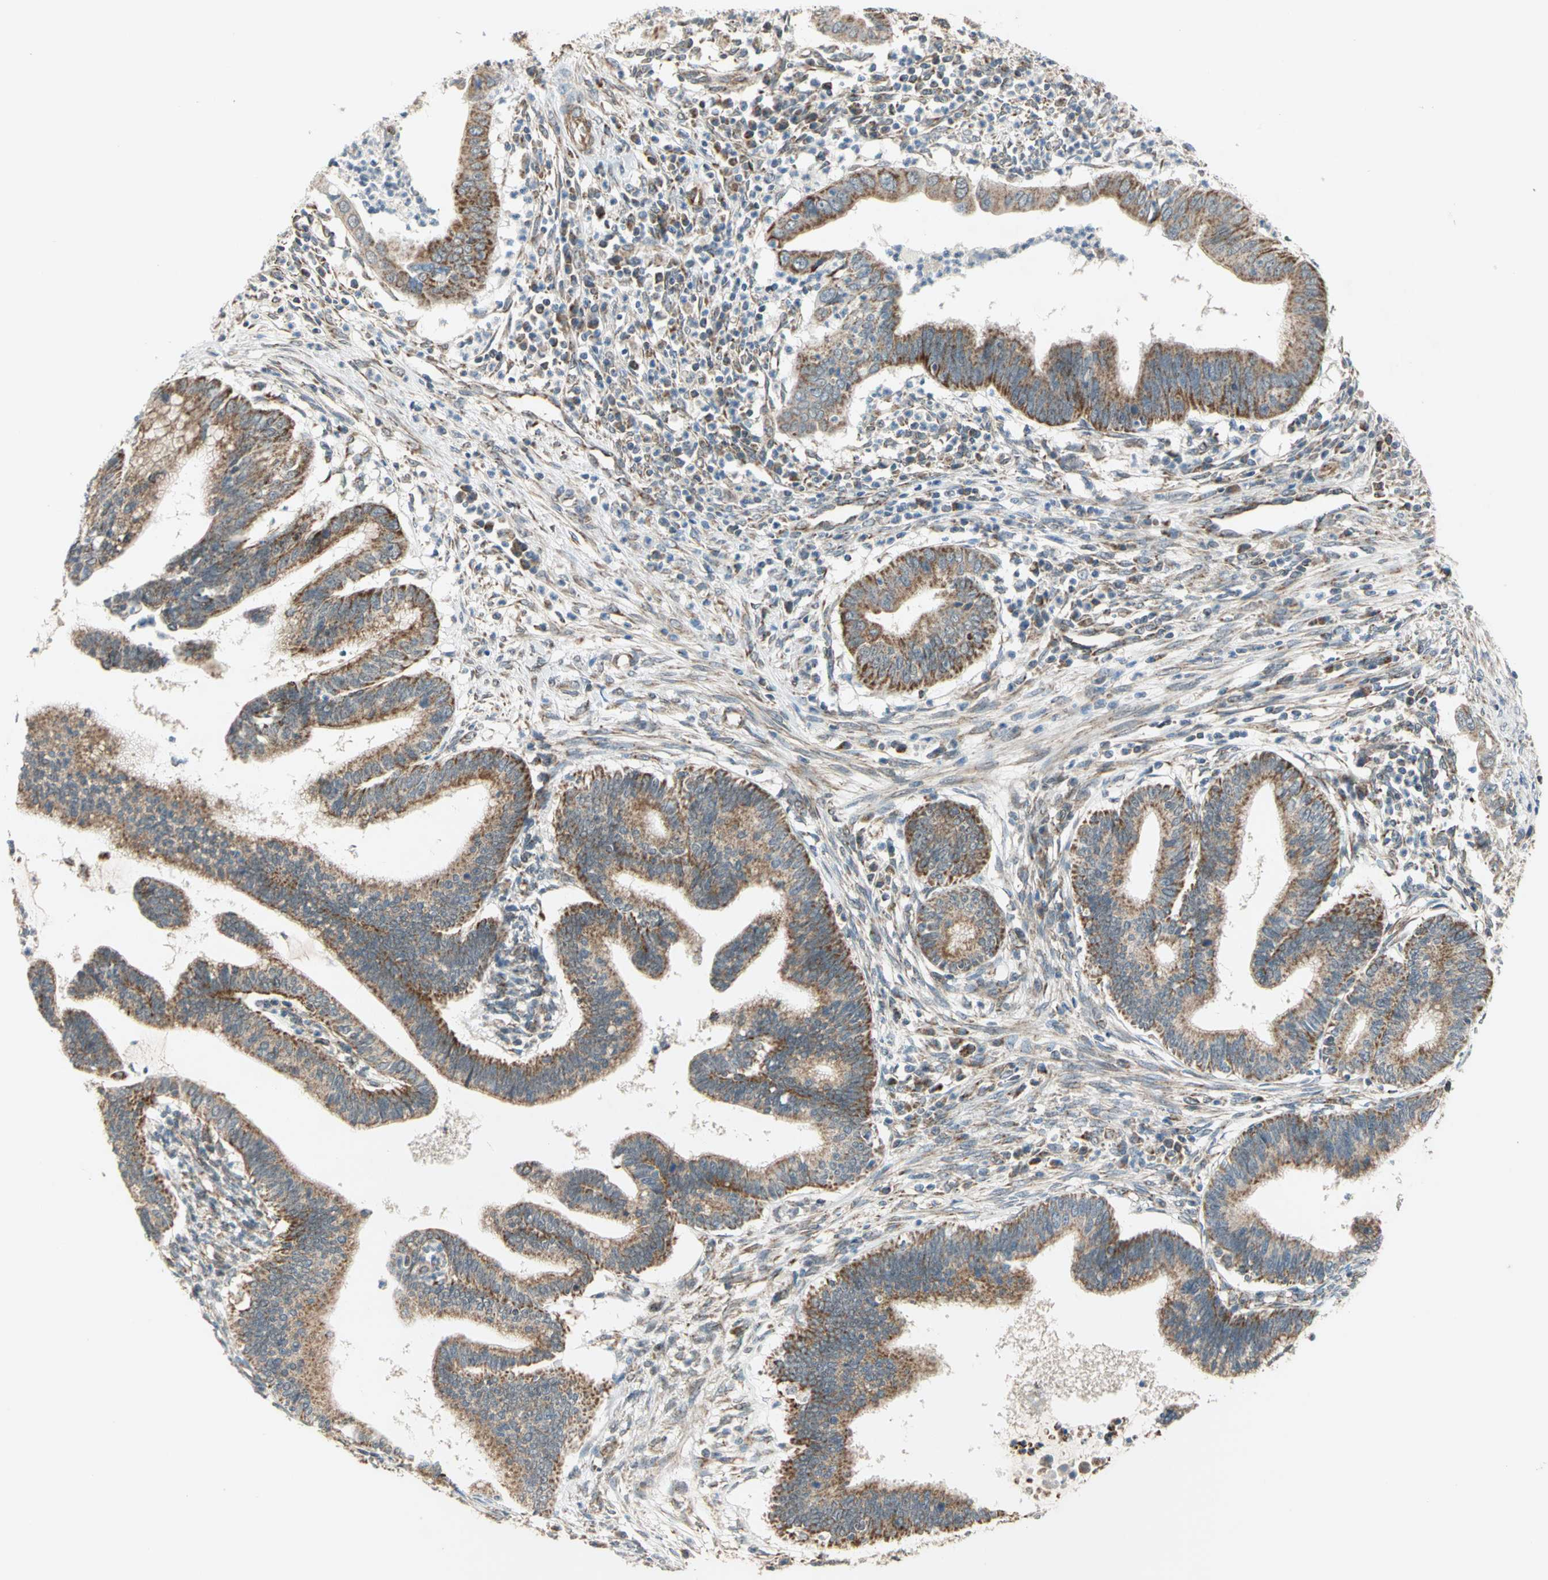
{"staining": {"intensity": "moderate", "quantity": ">75%", "location": "cytoplasmic/membranous"}, "tissue": "cervical cancer", "cell_type": "Tumor cells", "image_type": "cancer", "snomed": [{"axis": "morphology", "description": "Adenocarcinoma, NOS"}, {"axis": "topography", "description": "Cervix"}], "caption": "Human cervical cancer (adenocarcinoma) stained for a protein (brown) reveals moderate cytoplasmic/membranous positive staining in about >75% of tumor cells.", "gene": "MRPS22", "patient": {"sex": "female", "age": 36}}